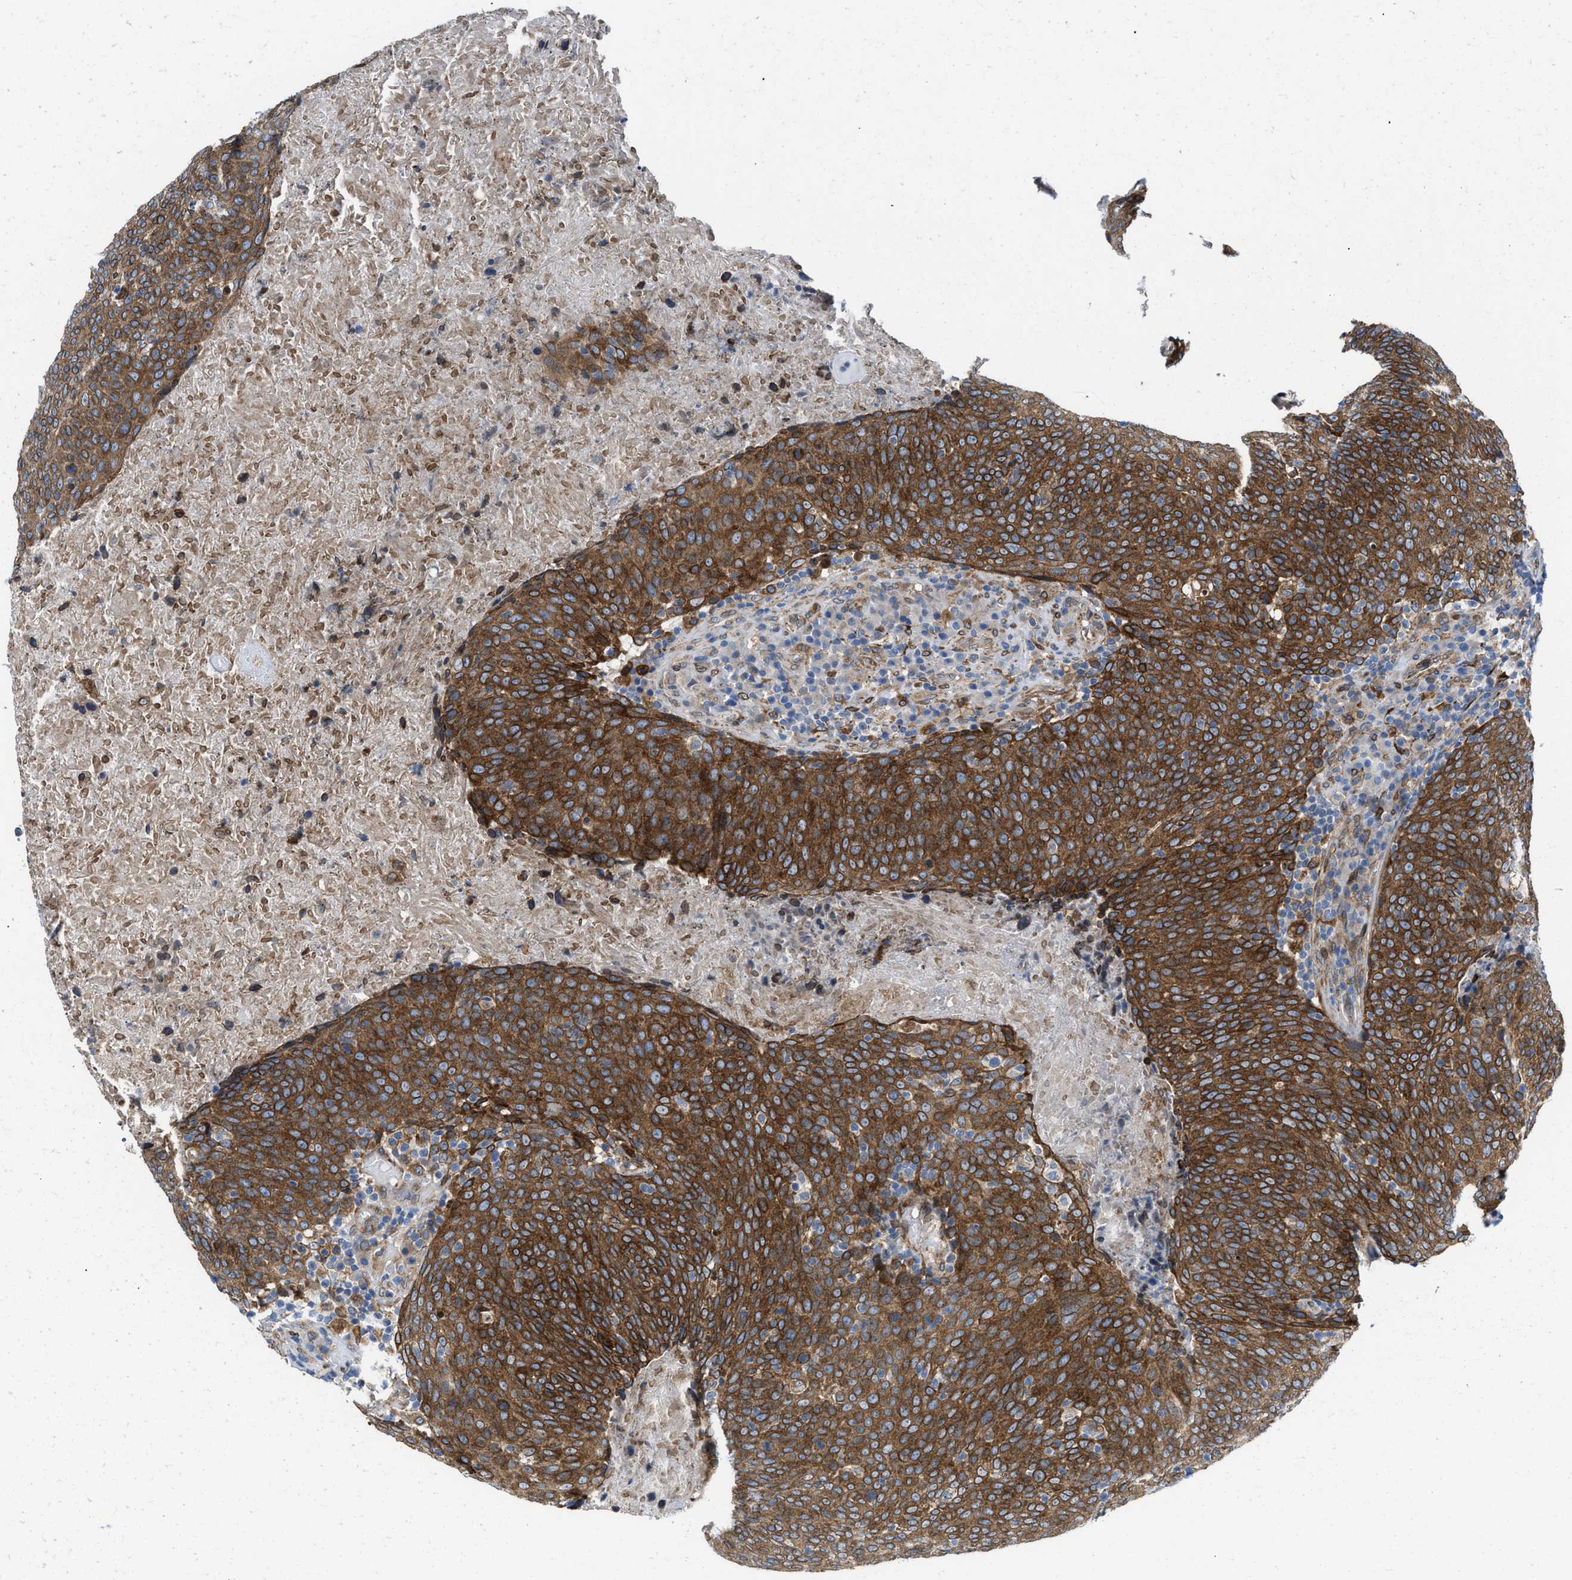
{"staining": {"intensity": "strong", "quantity": ">75%", "location": "cytoplasmic/membranous"}, "tissue": "head and neck cancer", "cell_type": "Tumor cells", "image_type": "cancer", "snomed": [{"axis": "morphology", "description": "Squamous cell carcinoma, NOS"}, {"axis": "morphology", "description": "Squamous cell carcinoma, metastatic, NOS"}, {"axis": "topography", "description": "Lymph node"}, {"axis": "topography", "description": "Head-Neck"}], "caption": "The photomicrograph displays immunohistochemical staining of head and neck squamous cell carcinoma. There is strong cytoplasmic/membranous staining is appreciated in about >75% of tumor cells. The staining is performed using DAB brown chromogen to label protein expression. The nuclei are counter-stained blue using hematoxylin.", "gene": "ERLIN2", "patient": {"sex": "male", "age": 62}}